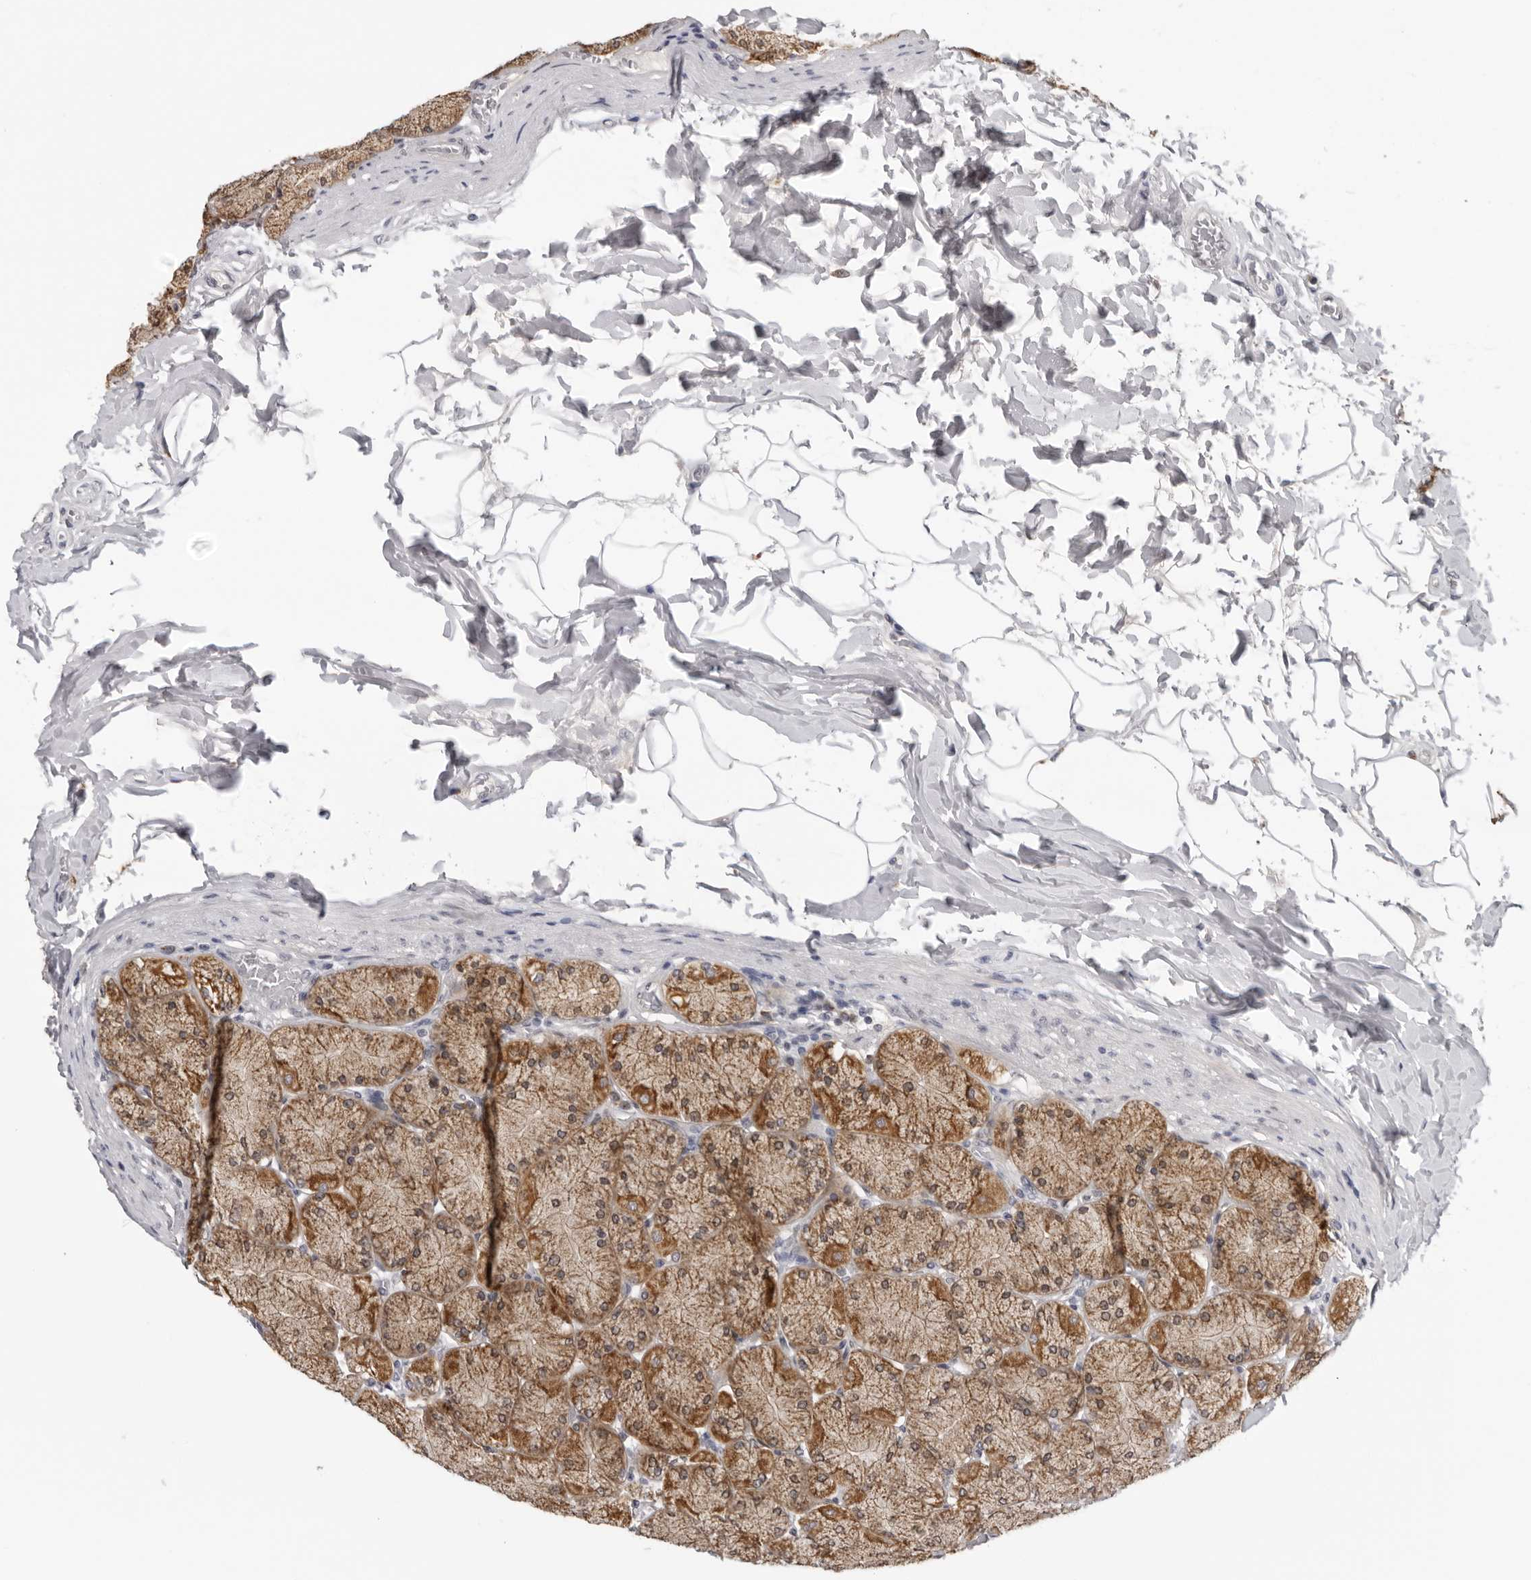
{"staining": {"intensity": "strong", "quantity": ">75%", "location": "cytoplasmic/membranous"}, "tissue": "stomach", "cell_type": "Glandular cells", "image_type": "normal", "snomed": [{"axis": "morphology", "description": "Normal tissue, NOS"}, {"axis": "topography", "description": "Stomach, upper"}], "caption": "Immunohistochemical staining of unremarkable stomach reveals strong cytoplasmic/membranous protein staining in about >75% of glandular cells. (brown staining indicates protein expression, while blue staining denotes nuclei).", "gene": "CPT2", "patient": {"sex": "female", "age": 56}}